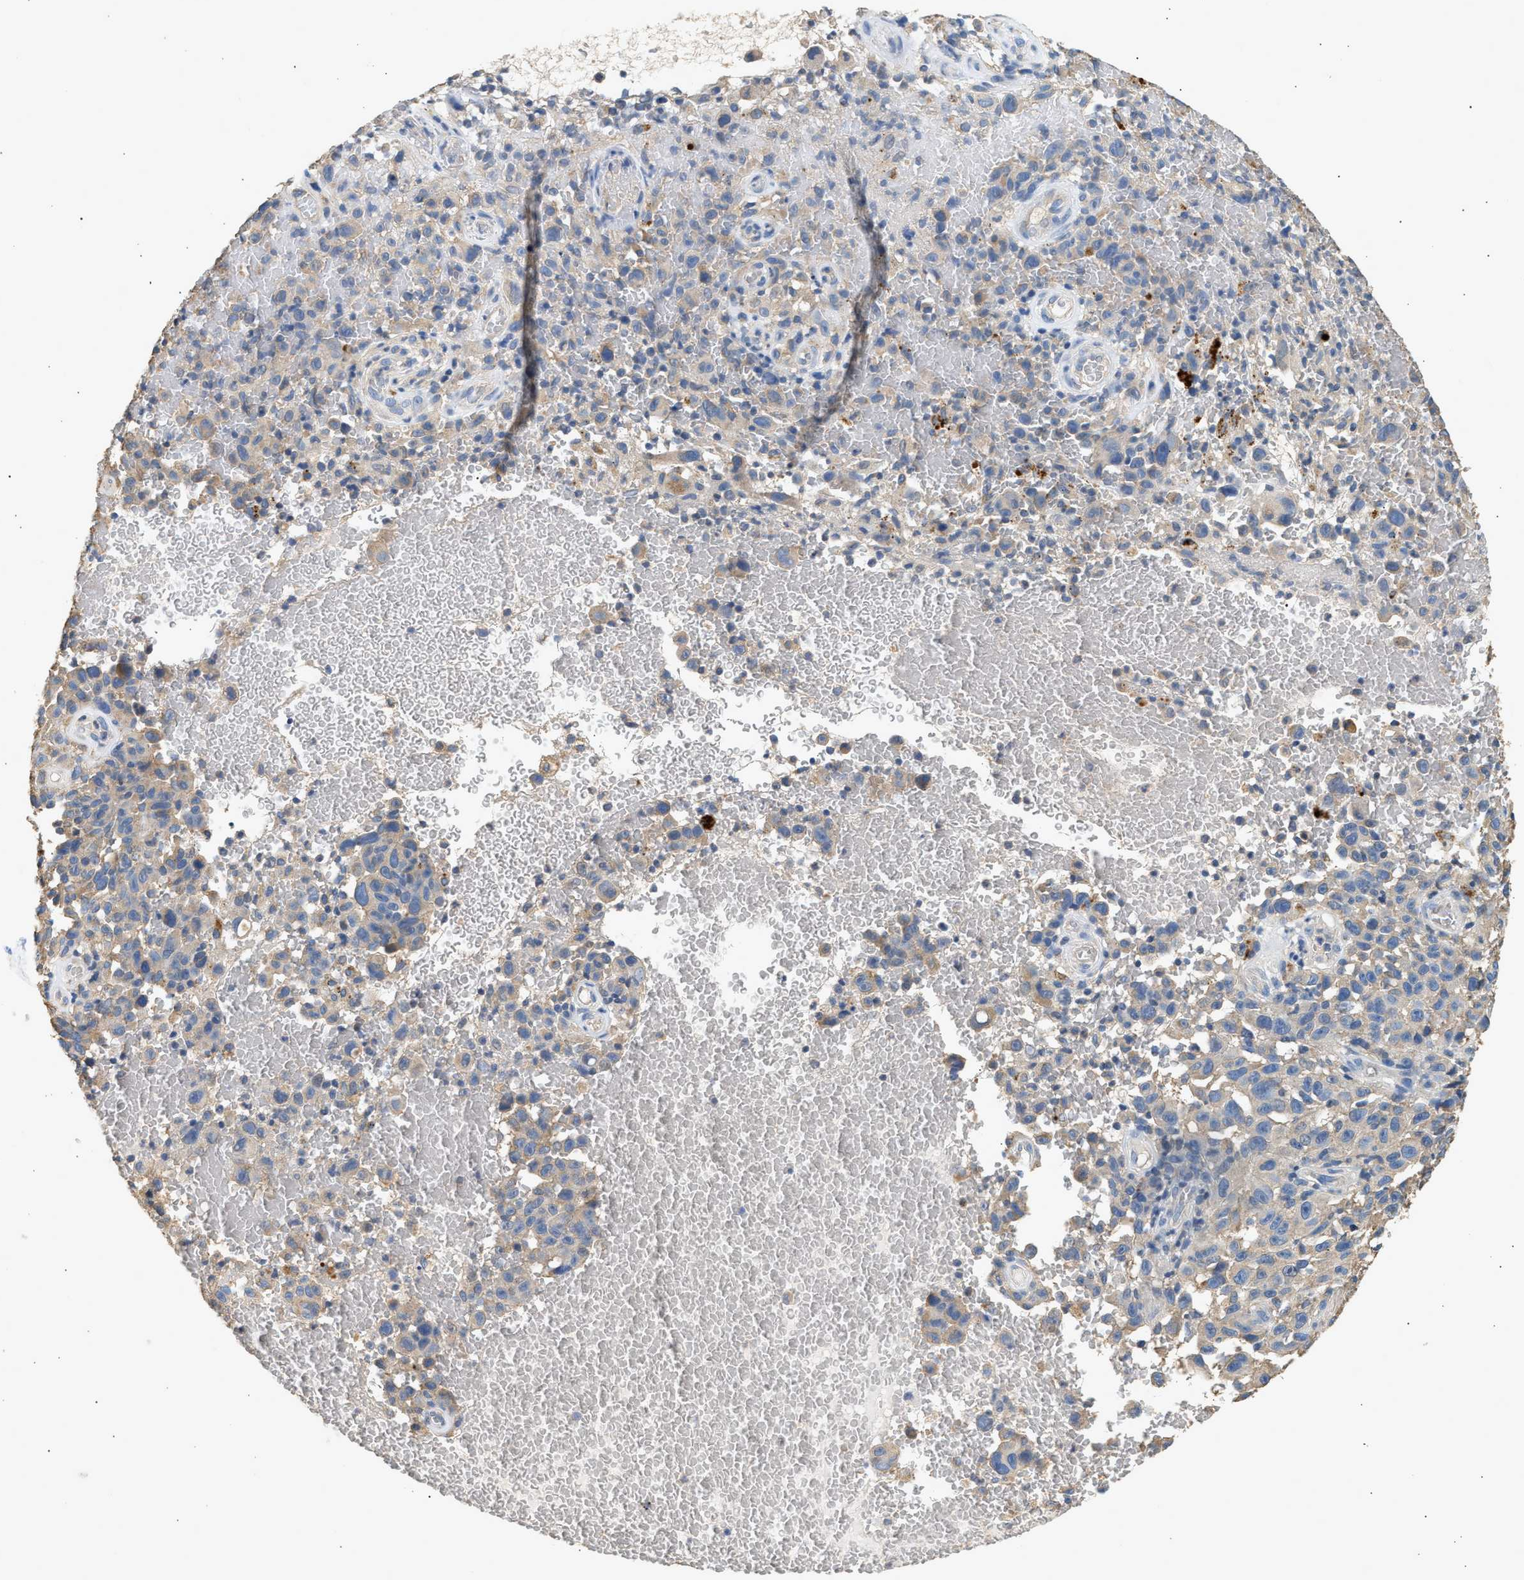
{"staining": {"intensity": "weak", "quantity": "<25%", "location": "cytoplasmic/membranous"}, "tissue": "melanoma", "cell_type": "Tumor cells", "image_type": "cancer", "snomed": [{"axis": "morphology", "description": "Malignant melanoma, NOS"}, {"axis": "topography", "description": "Skin"}], "caption": "DAB immunohistochemical staining of melanoma shows no significant positivity in tumor cells.", "gene": "WDR31", "patient": {"sex": "female", "age": 82}}